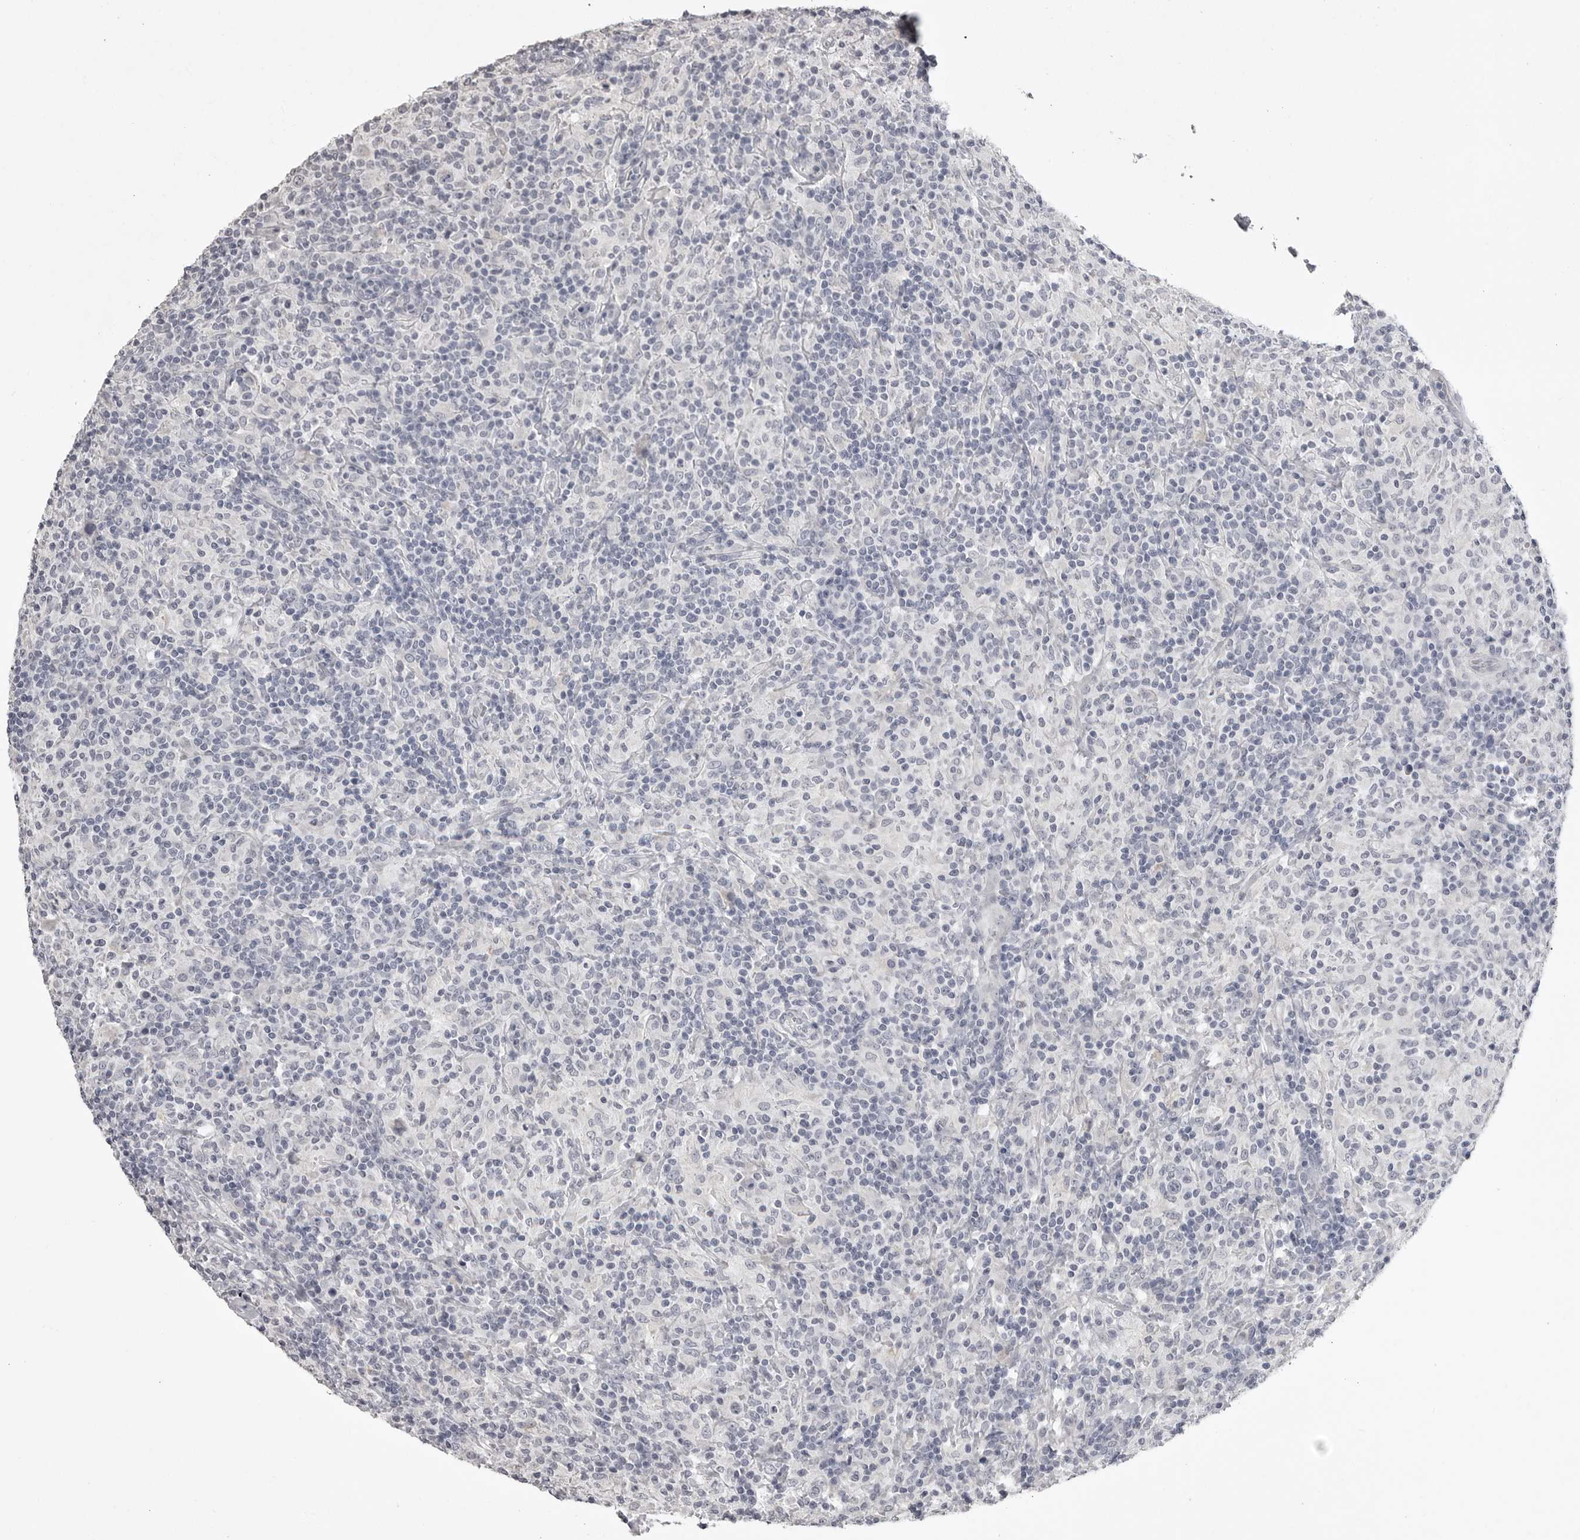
{"staining": {"intensity": "negative", "quantity": "none", "location": "none"}, "tissue": "lymphoma", "cell_type": "Tumor cells", "image_type": "cancer", "snomed": [{"axis": "morphology", "description": "Hodgkin's disease, NOS"}, {"axis": "topography", "description": "Lymph node"}], "caption": "Image shows no significant protein expression in tumor cells of Hodgkin's disease. The staining was performed using DAB (3,3'-diaminobenzidine) to visualize the protein expression in brown, while the nuclei were stained in blue with hematoxylin (Magnification: 20x).", "gene": "GPN2", "patient": {"sex": "male", "age": 70}}